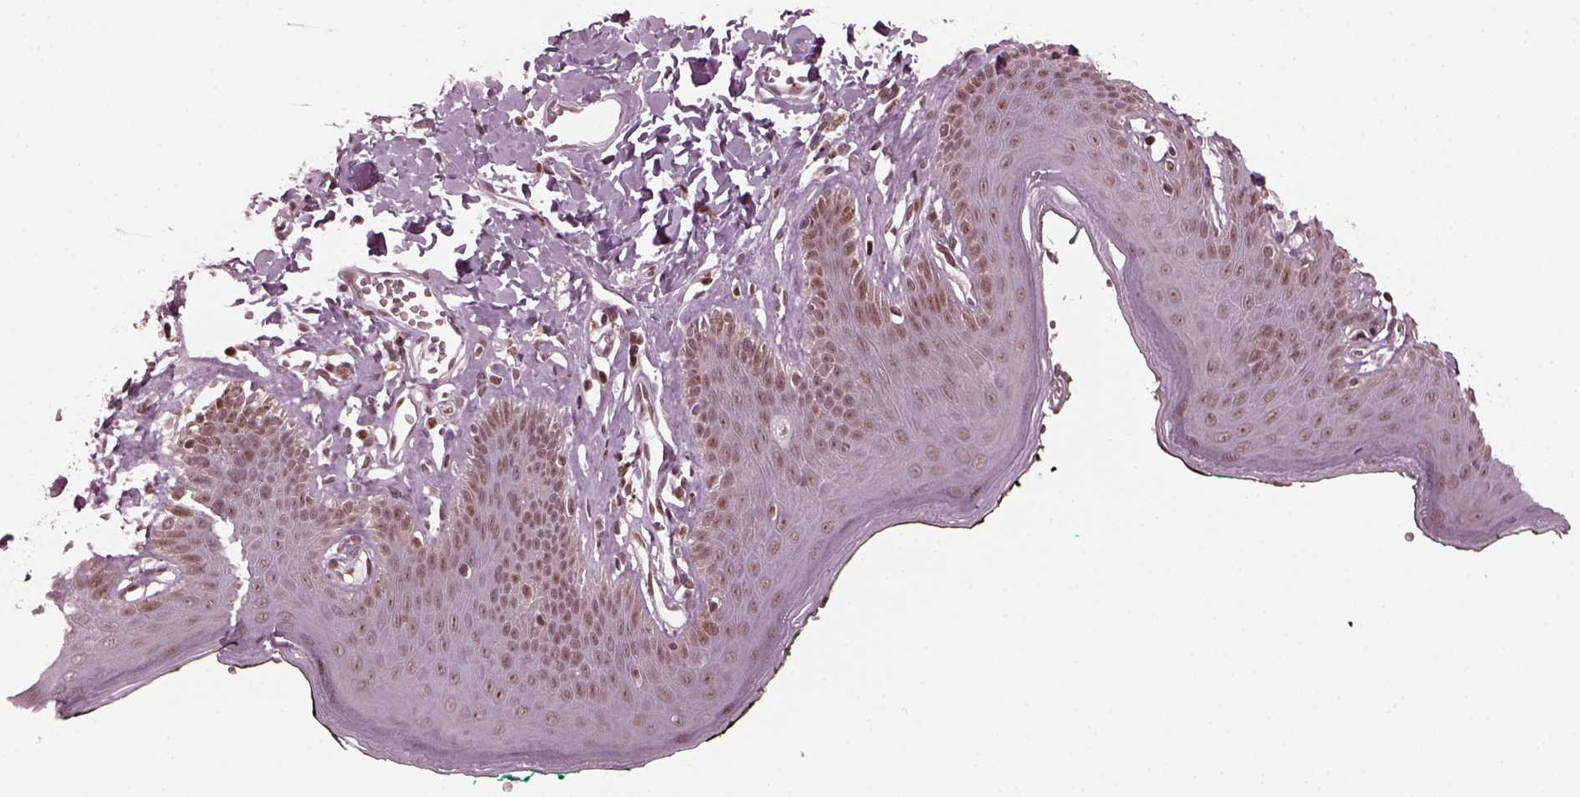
{"staining": {"intensity": "weak", "quantity": "25%-75%", "location": "nuclear"}, "tissue": "skin", "cell_type": "Epidermal cells", "image_type": "normal", "snomed": [{"axis": "morphology", "description": "Normal tissue, NOS"}, {"axis": "topography", "description": "Vulva"}, {"axis": "topography", "description": "Peripheral nerve tissue"}], "caption": "Protein expression analysis of unremarkable human skin reveals weak nuclear expression in about 25%-75% of epidermal cells. Immunohistochemistry (ihc) stains the protein in brown and the nuclei are stained blue.", "gene": "TRIB3", "patient": {"sex": "female", "age": 66}}